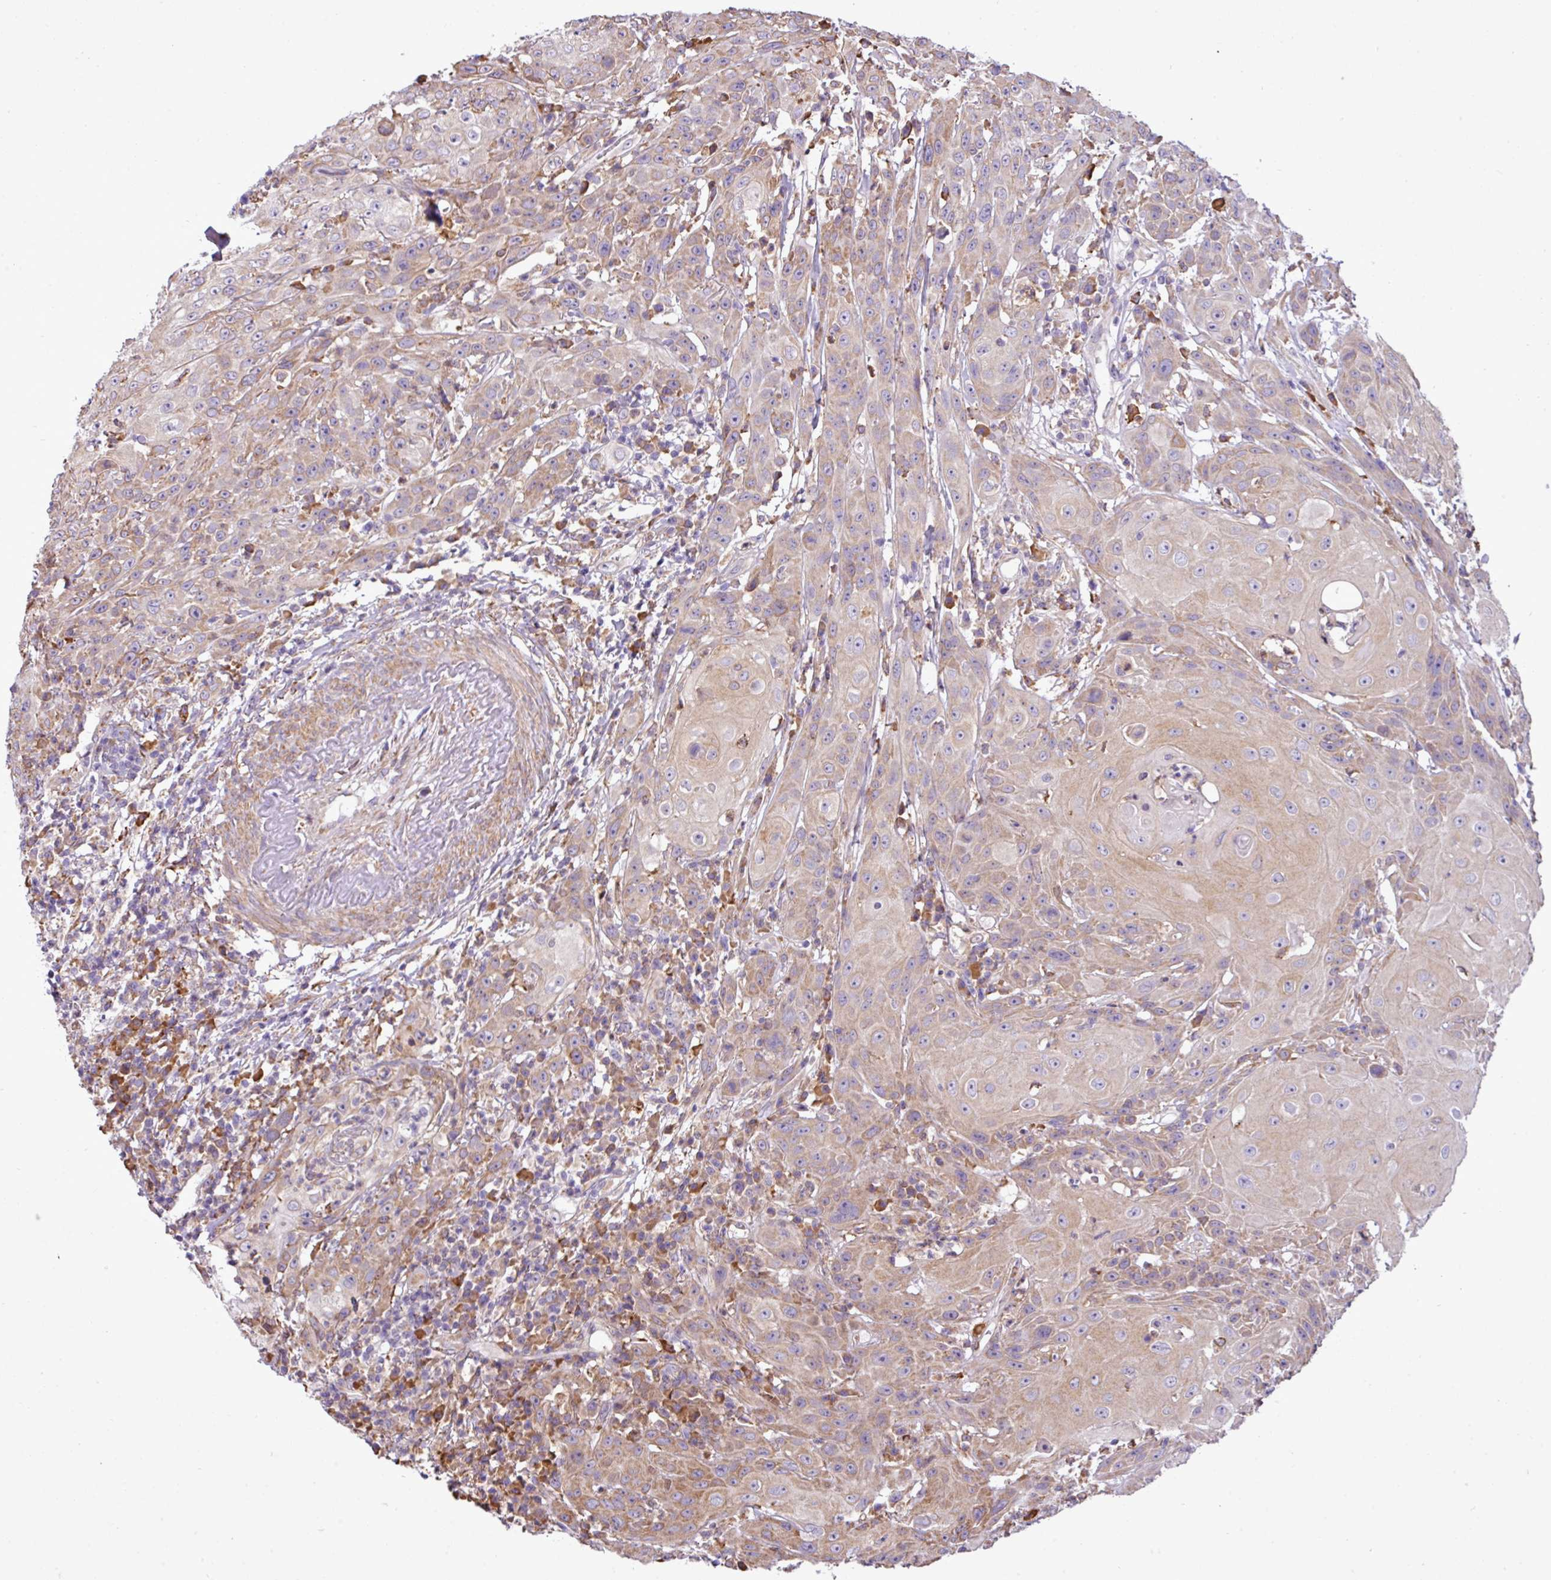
{"staining": {"intensity": "weak", "quantity": "25%-75%", "location": "cytoplasmic/membranous"}, "tissue": "head and neck cancer", "cell_type": "Tumor cells", "image_type": "cancer", "snomed": [{"axis": "morphology", "description": "Squamous cell carcinoma, NOS"}, {"axis": "topography", "description": "Skin"}, {"axis": "topography", "description": "Head-Neck"}], "caption": "DAB immunohistochemical staining of head and neck cancer shows weak cytoplasmic/membranous protein positivity in approximately 25%-75% of tumor cells.", "gene": "ZSCAN5A", "patient": {"sex": "male", "age": 80}}